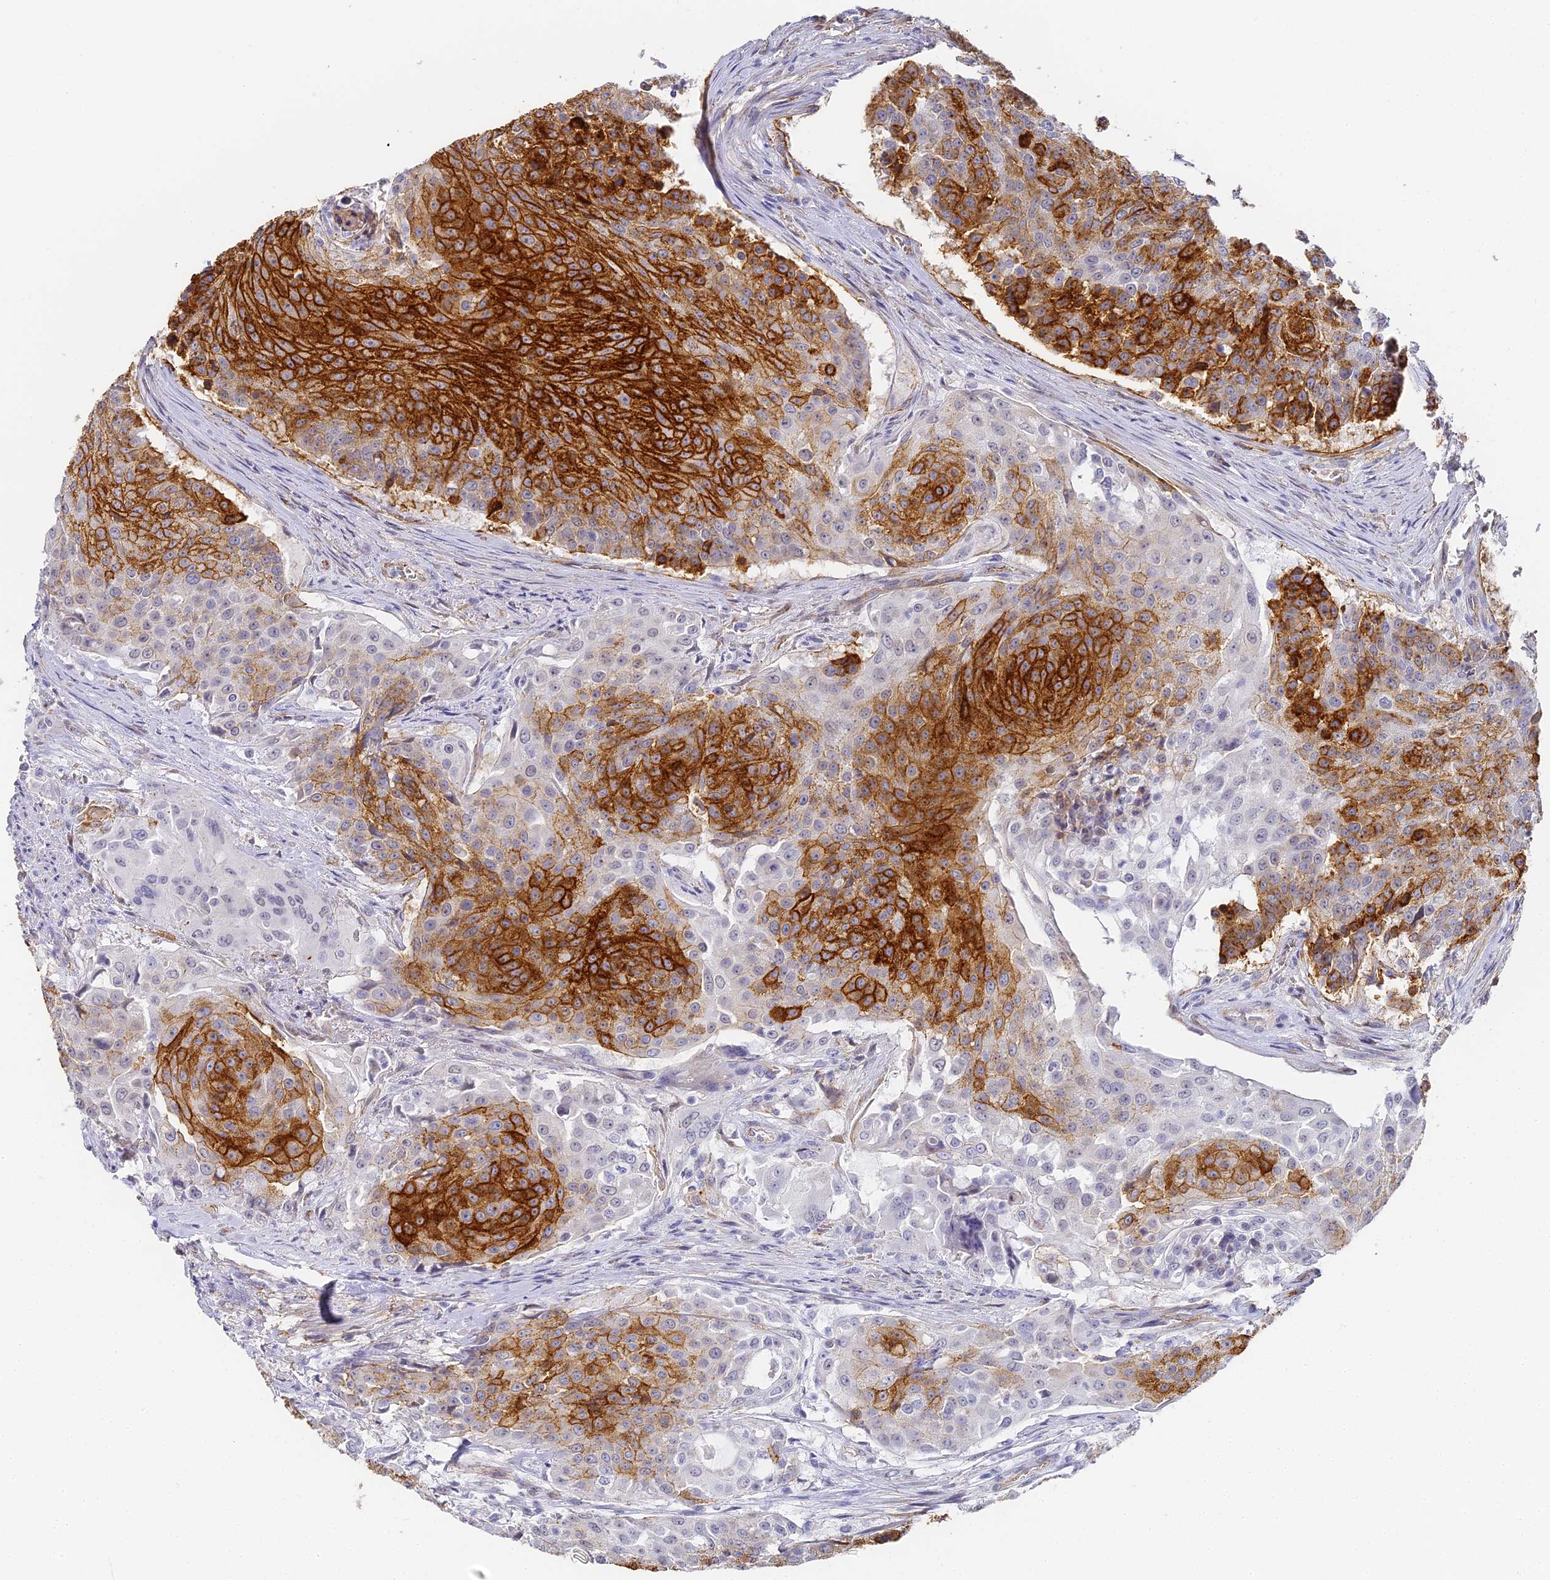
{"staining": {"intensity": "strong", "quantity": ">75%", "location": "cytoplasmic/membranous"}, "tissue": "urothelial cancer", "cell_type": "Tumor cells", "image_type": "cancer", "snomed": [{"axis": "morphology", "description": "Urothelial carcinoma, High grade"}, {"axis": "topography", "description": "Urinary bladder"}], "caption": "Human high-grade urothelial carcinoma stained for a protein (brown) shows strong cytoplasmic/membranous positive staining in approximately >75% of tumor cells.", "gene": "GJA1", "patient": {"sex": "female", "age": 63}}